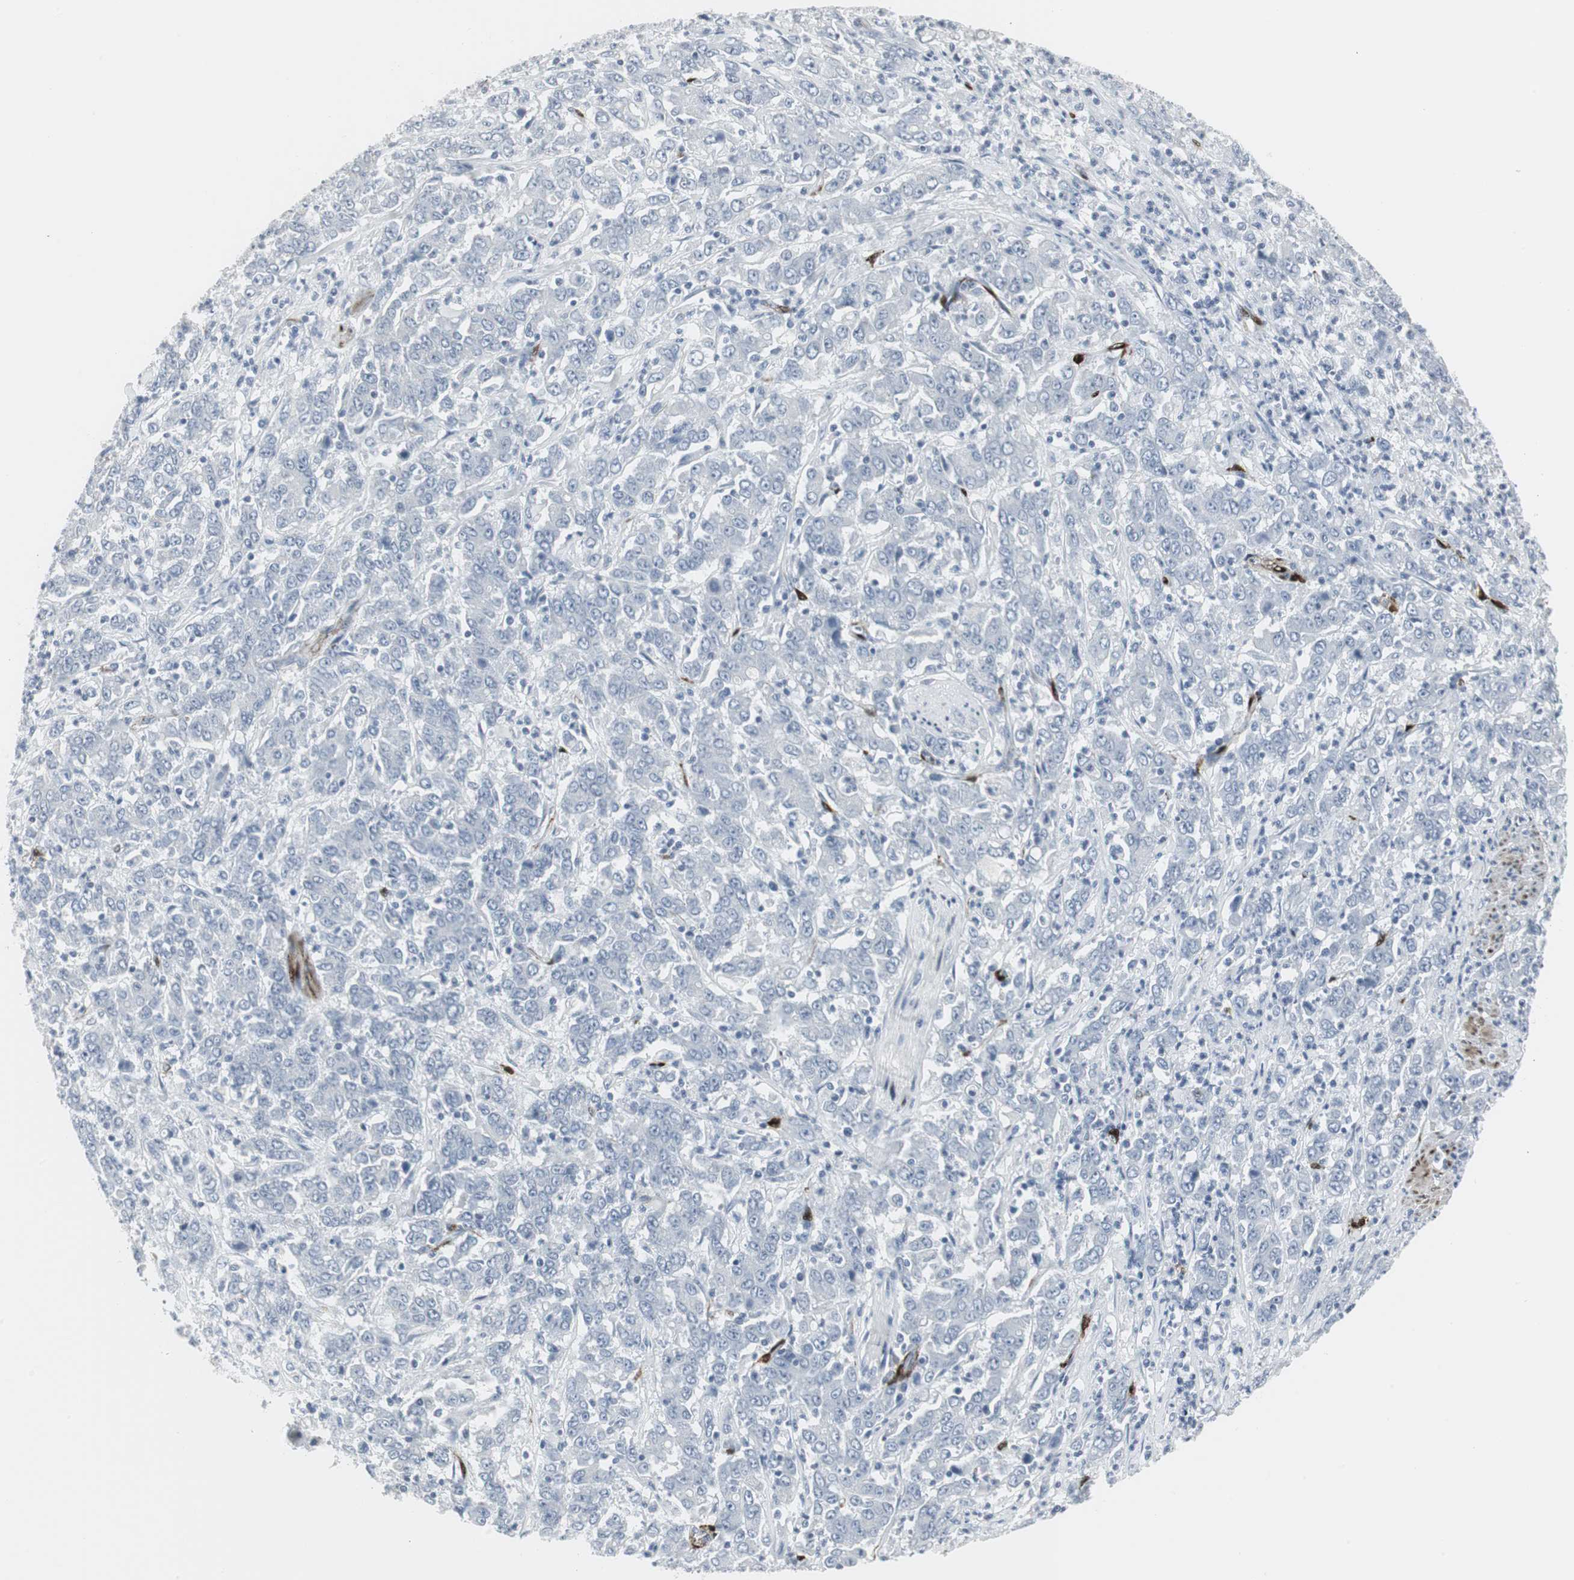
{"staining": {"intensity": "negative", "quantity": "none", "location": "none"}, "tissue": "stomach cancer", "cell_type": "Tumor cells", "image_type": "cancer", "snomed": [{"axis": "morphology", "description": "Adenocarcinoma, NOS"}, {"axis": "topography", "description": "Stomach, lower"}], "caption": "There is no significant expression in tumor cells of stomach cancer.", "gene": "PPP1R14A", "patient": {"sex": "female", "age": 71}}